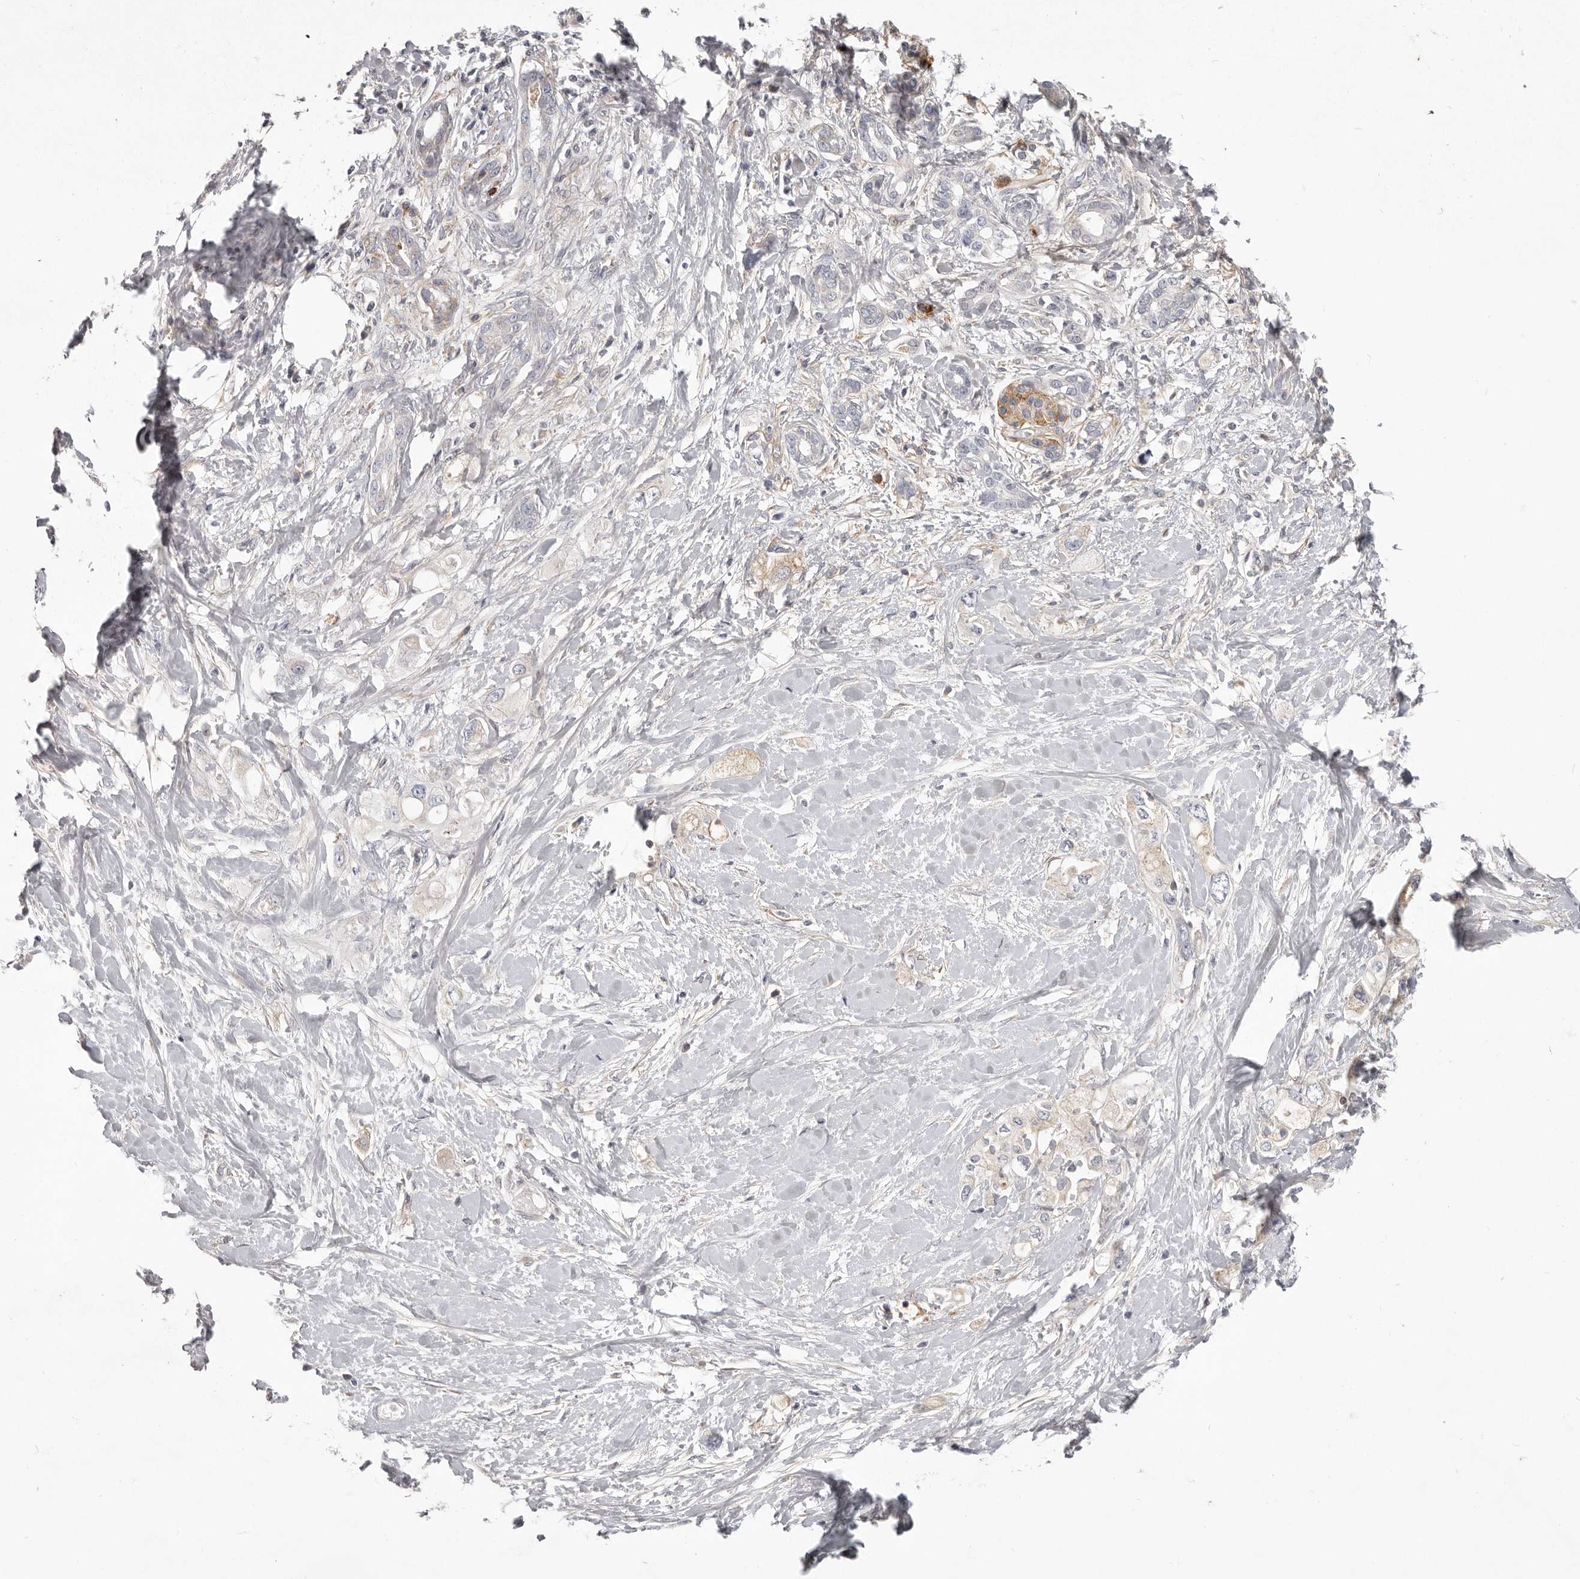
{"staining": {"intensity": "weak", "quantity": "<25%", "location": "cytoplasmic/membranous"}, "tissue": "pancreatic cancer", "cell_type": "Tumor cells", "image_type": "cancer", "snomed": [{"axis": "morphology", "description": "Adenocarcinoma, NOS"}, {"axis": "topography", "description": "Pancreas"}], "caption": "This is an immunohistochemistry micrograph of pancreatic cancer (adenocarcinoma). There is no expression in tumor cells.", "gene": "MRPS10", "patient": {"sex": "female", "age": 56}}